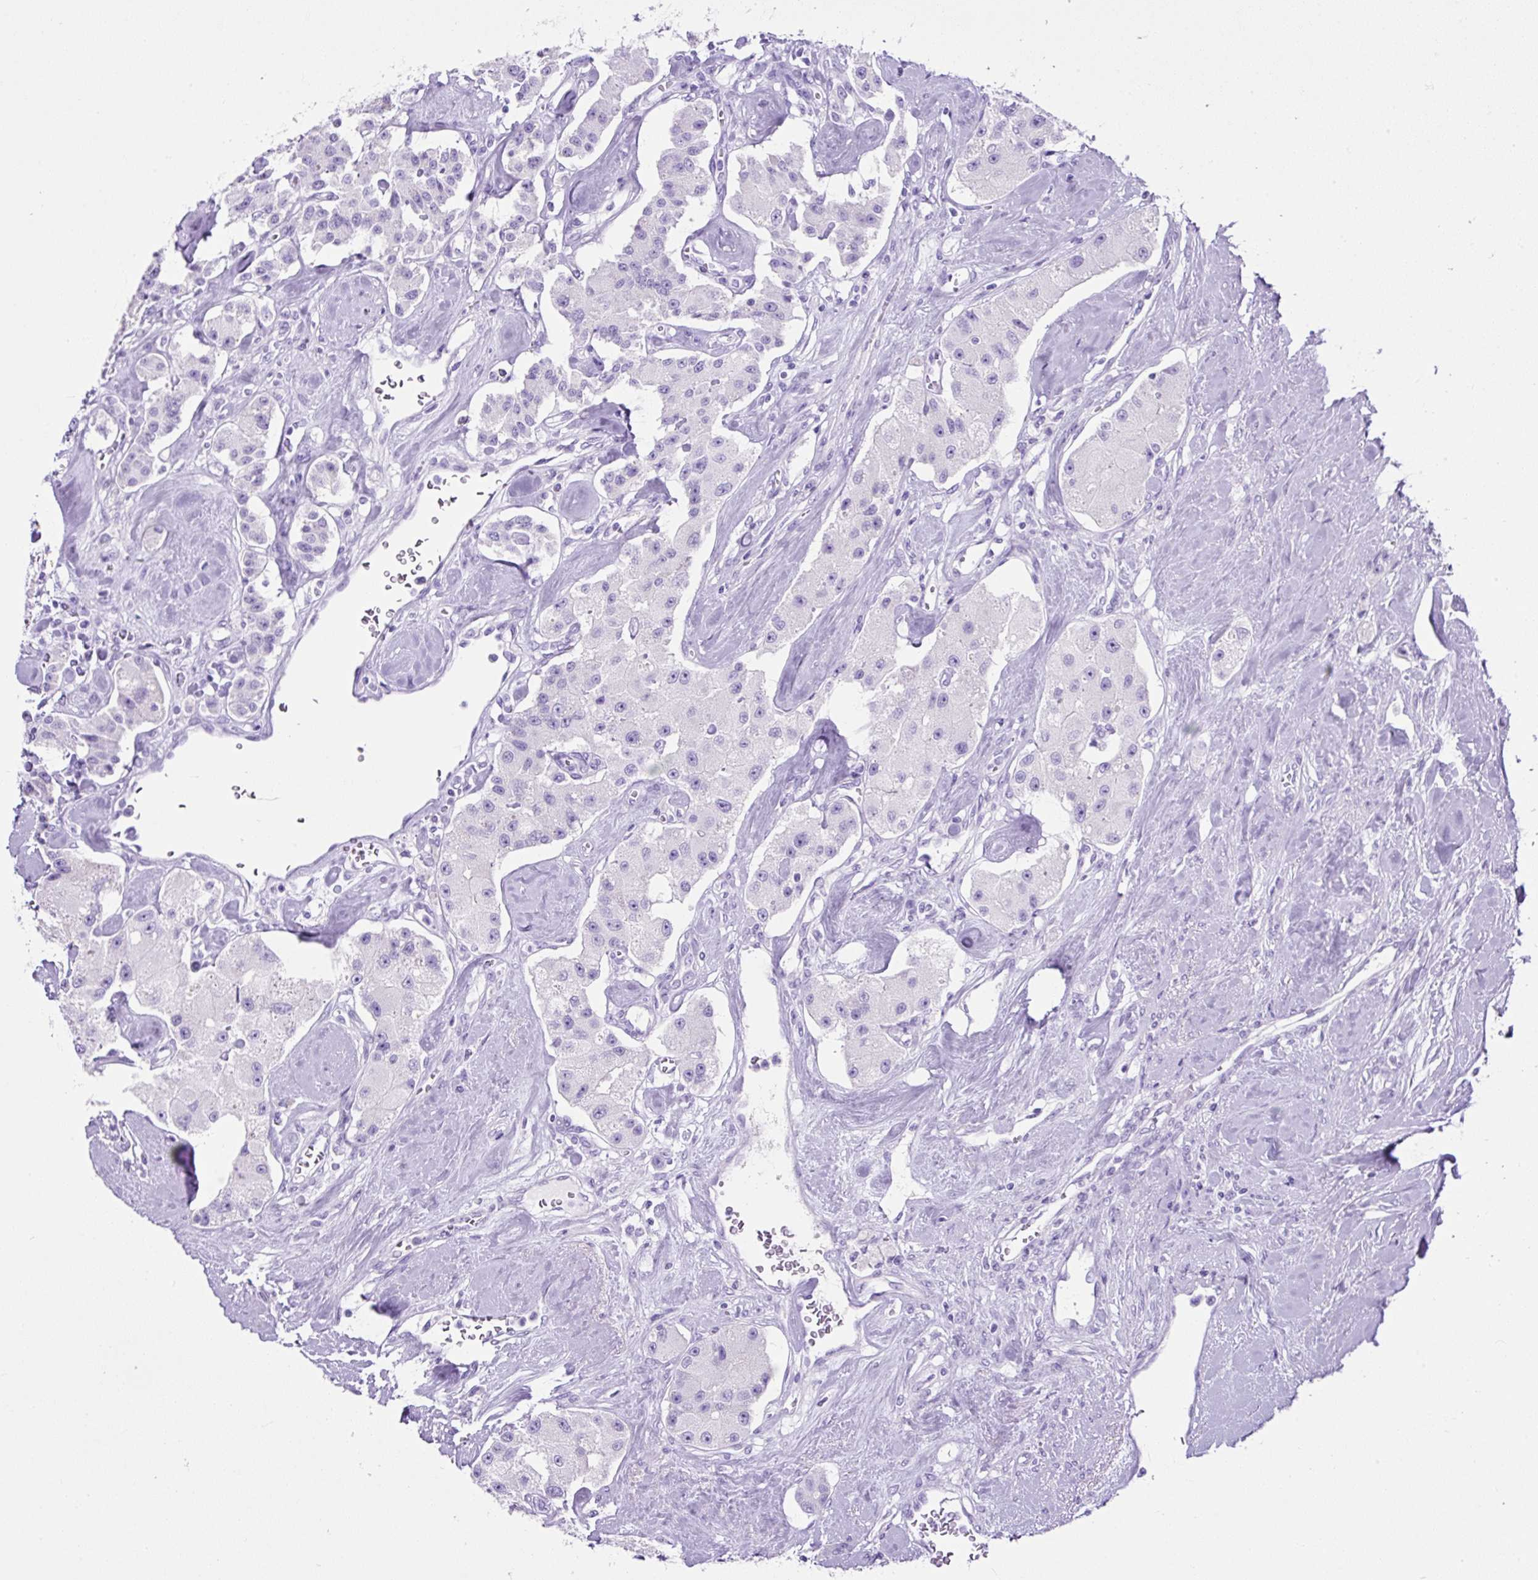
{"staining": {"intensity": "negative", "quantity": "none", "location": "none"}, "tissue": "carcinoid", "cell_type": "Tumor cells", "image_type": "cancer", "snomed": [{"axis": "morphology", "description": "Carcinoid, malignant, NOS"}, {"axis": "topography", "description": "Pancreas"}], "caption": "A high-resolution micrograph shows IHC staining of carcinoid, which reveals no significant staining in tumor cells.", "gene": "KRT12", "patient": {"sex": "male", "age": 41}}